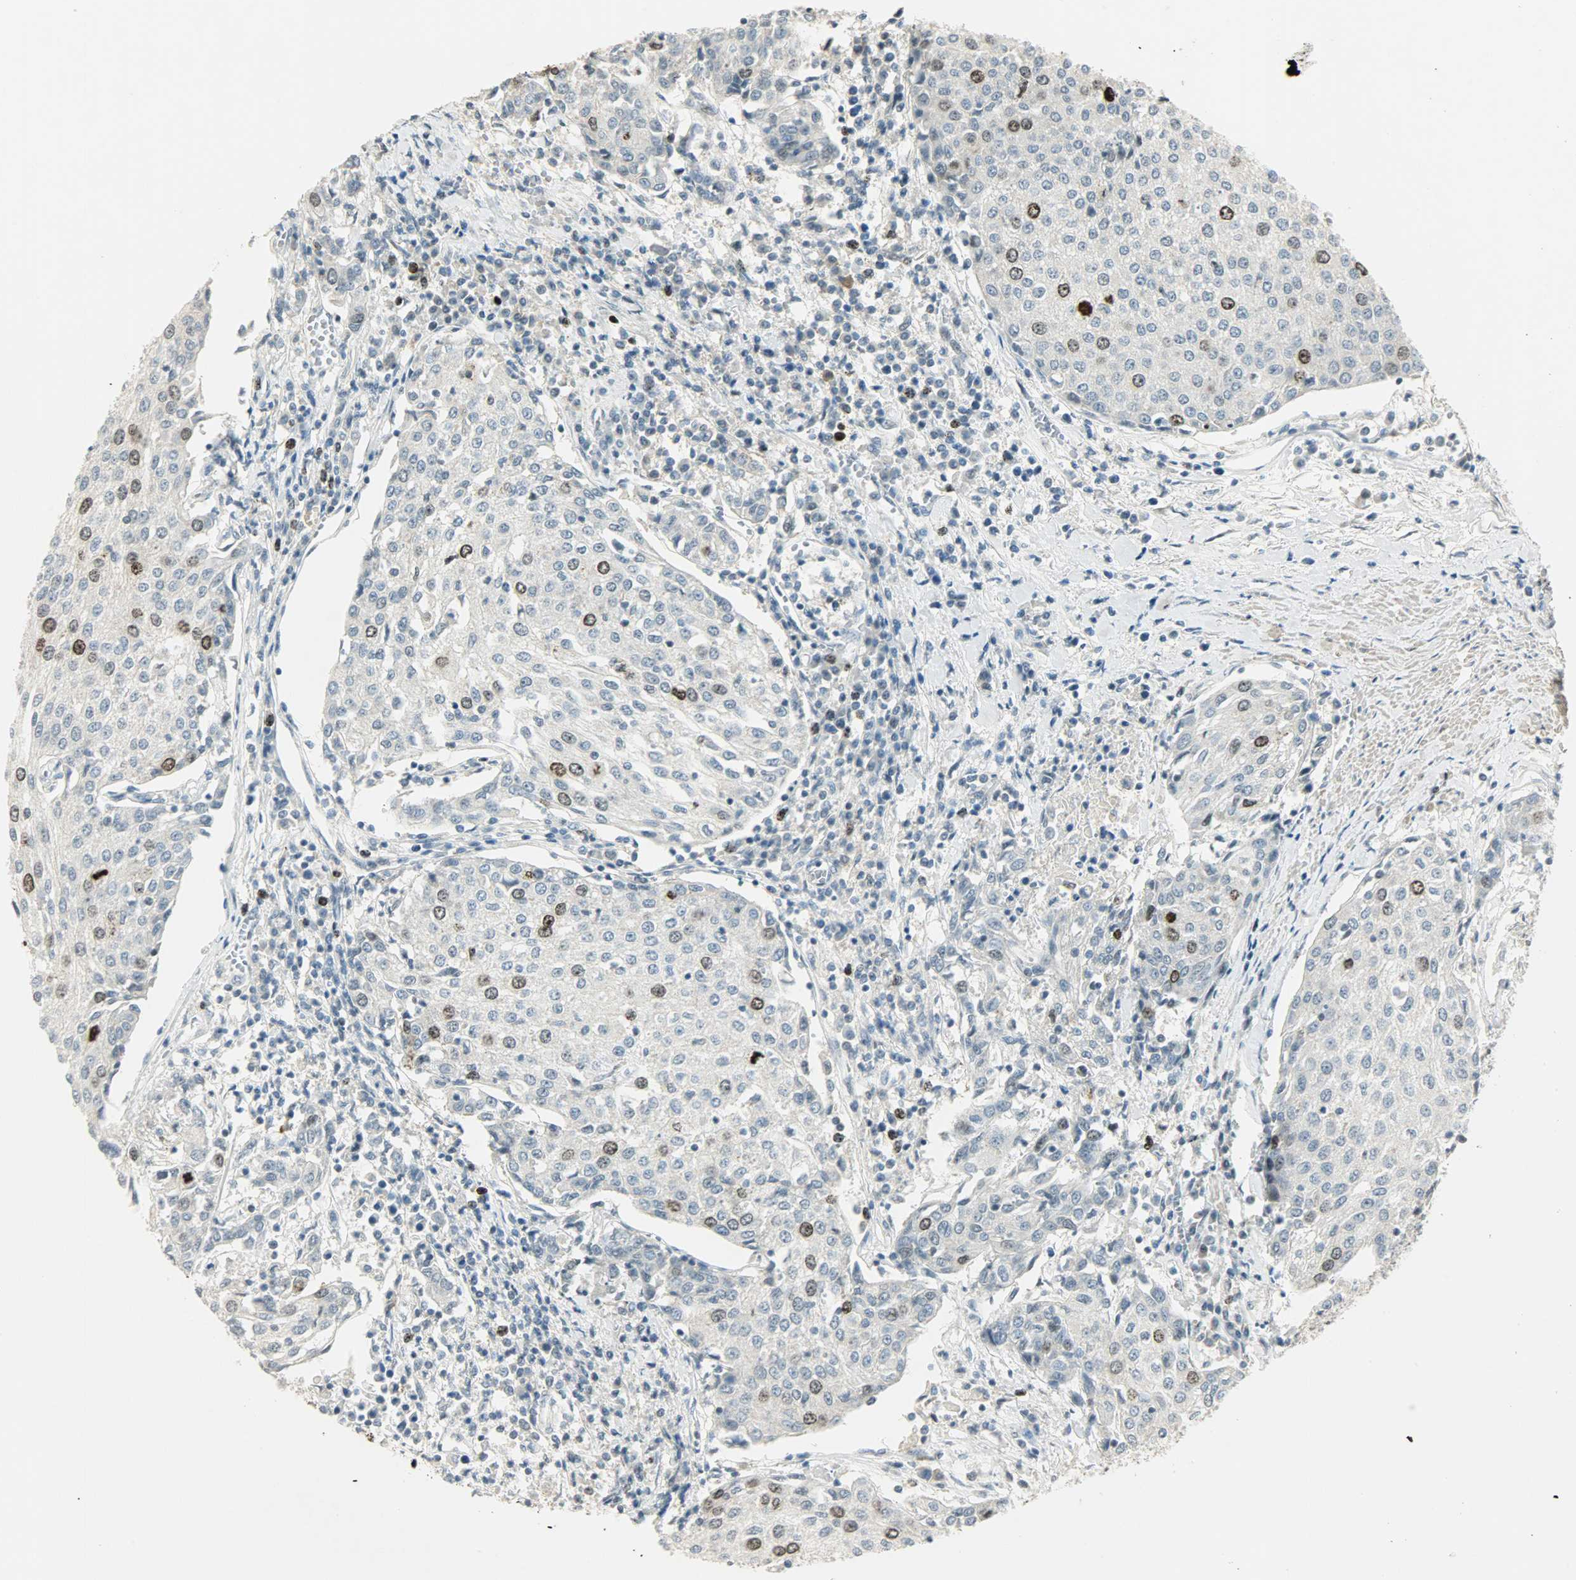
{"staining": {"intensity": "strong", "quantity": "<25%", "location": "nuclear"}, "tissue": "urothelial cancer", "cell_type": "Tumor cells", "image_type": "cancer", "snomed": [{"axis": "morphology", "description": "Urothelial carcinoma, High grade"}, {"axis": "topography", "description": "Urinary bladder"}], "caption": "Urothelial cancer stained with a brown dye exhibits strong nuclear positive expression in approximately <25% of tumor cells.", "gene": "AURKB", "patient": {"sex": "female", "age": 85}}